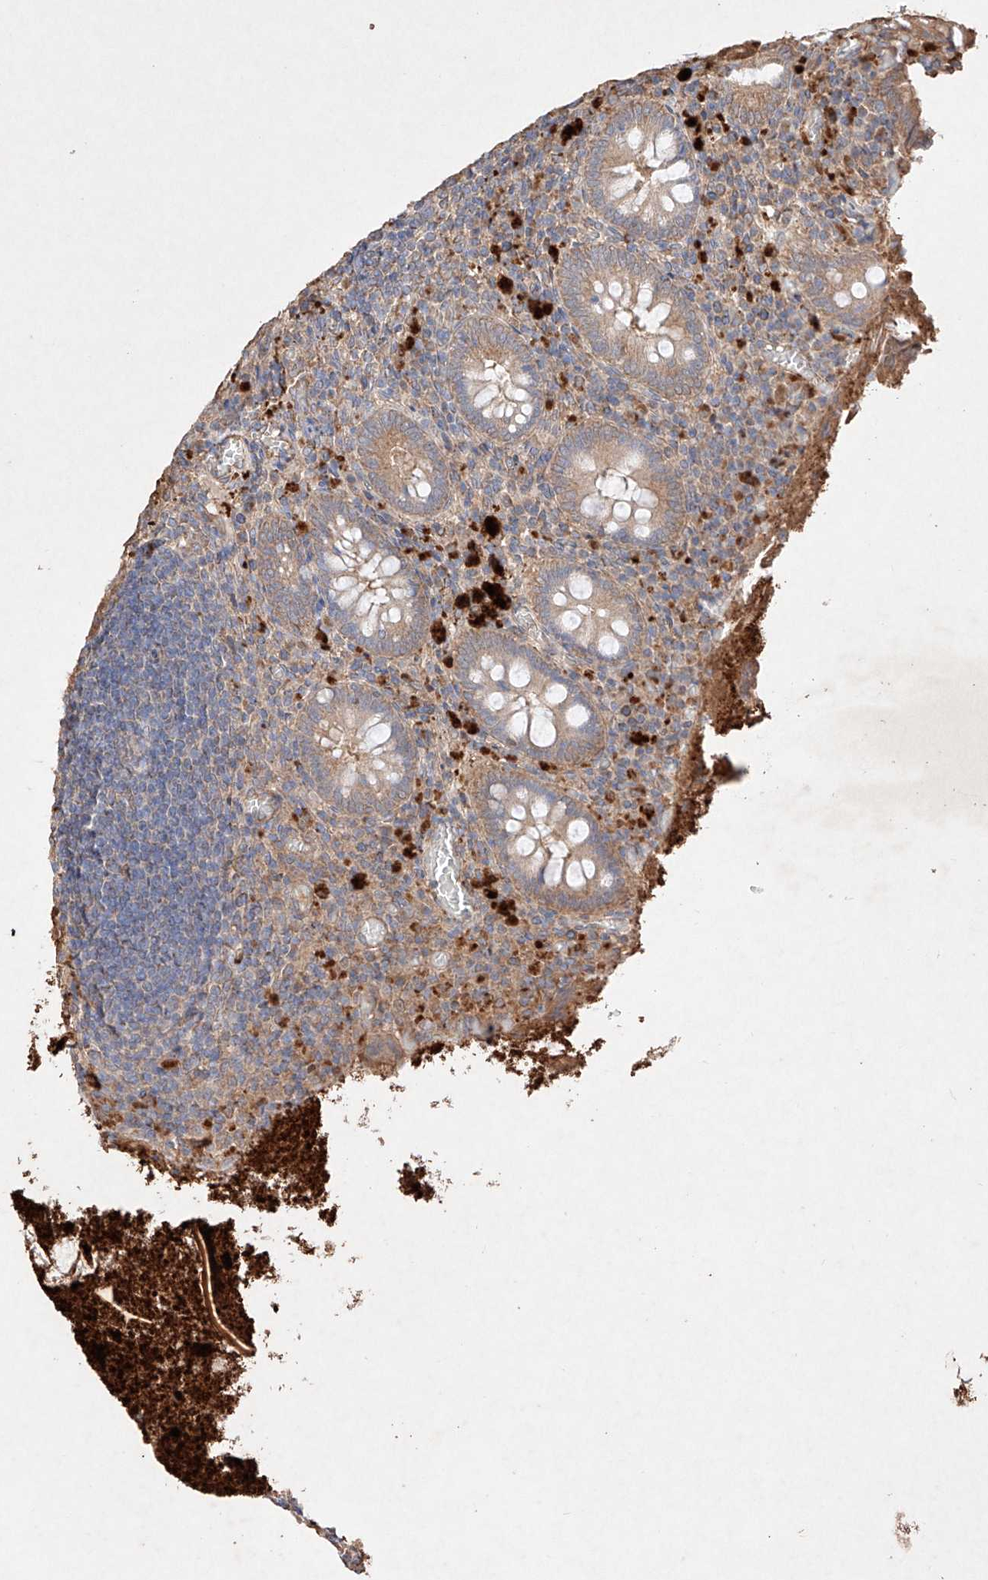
{"staining": {"intensity": "moderate", "quantity": ">75%", "location": "cytoplasmic/membranous"}, "tissue": "appendix", "cell_type": "Glandular cells", "image_type": "normal", "snomed": [{"axis": "morphology", "description": "Normal tissue, NOS"}, {"axis": "topography", "description": "Appendix"}], "caption": "IHC photomicrograph of benign human appendix stained for a protein (brown), which displays medium levels of moderate cytoplasmic/membranous staining in approximately >75% of glandular cells.", "gene": "C6orf62", "patient": {"sex": "female", "age": 17}}